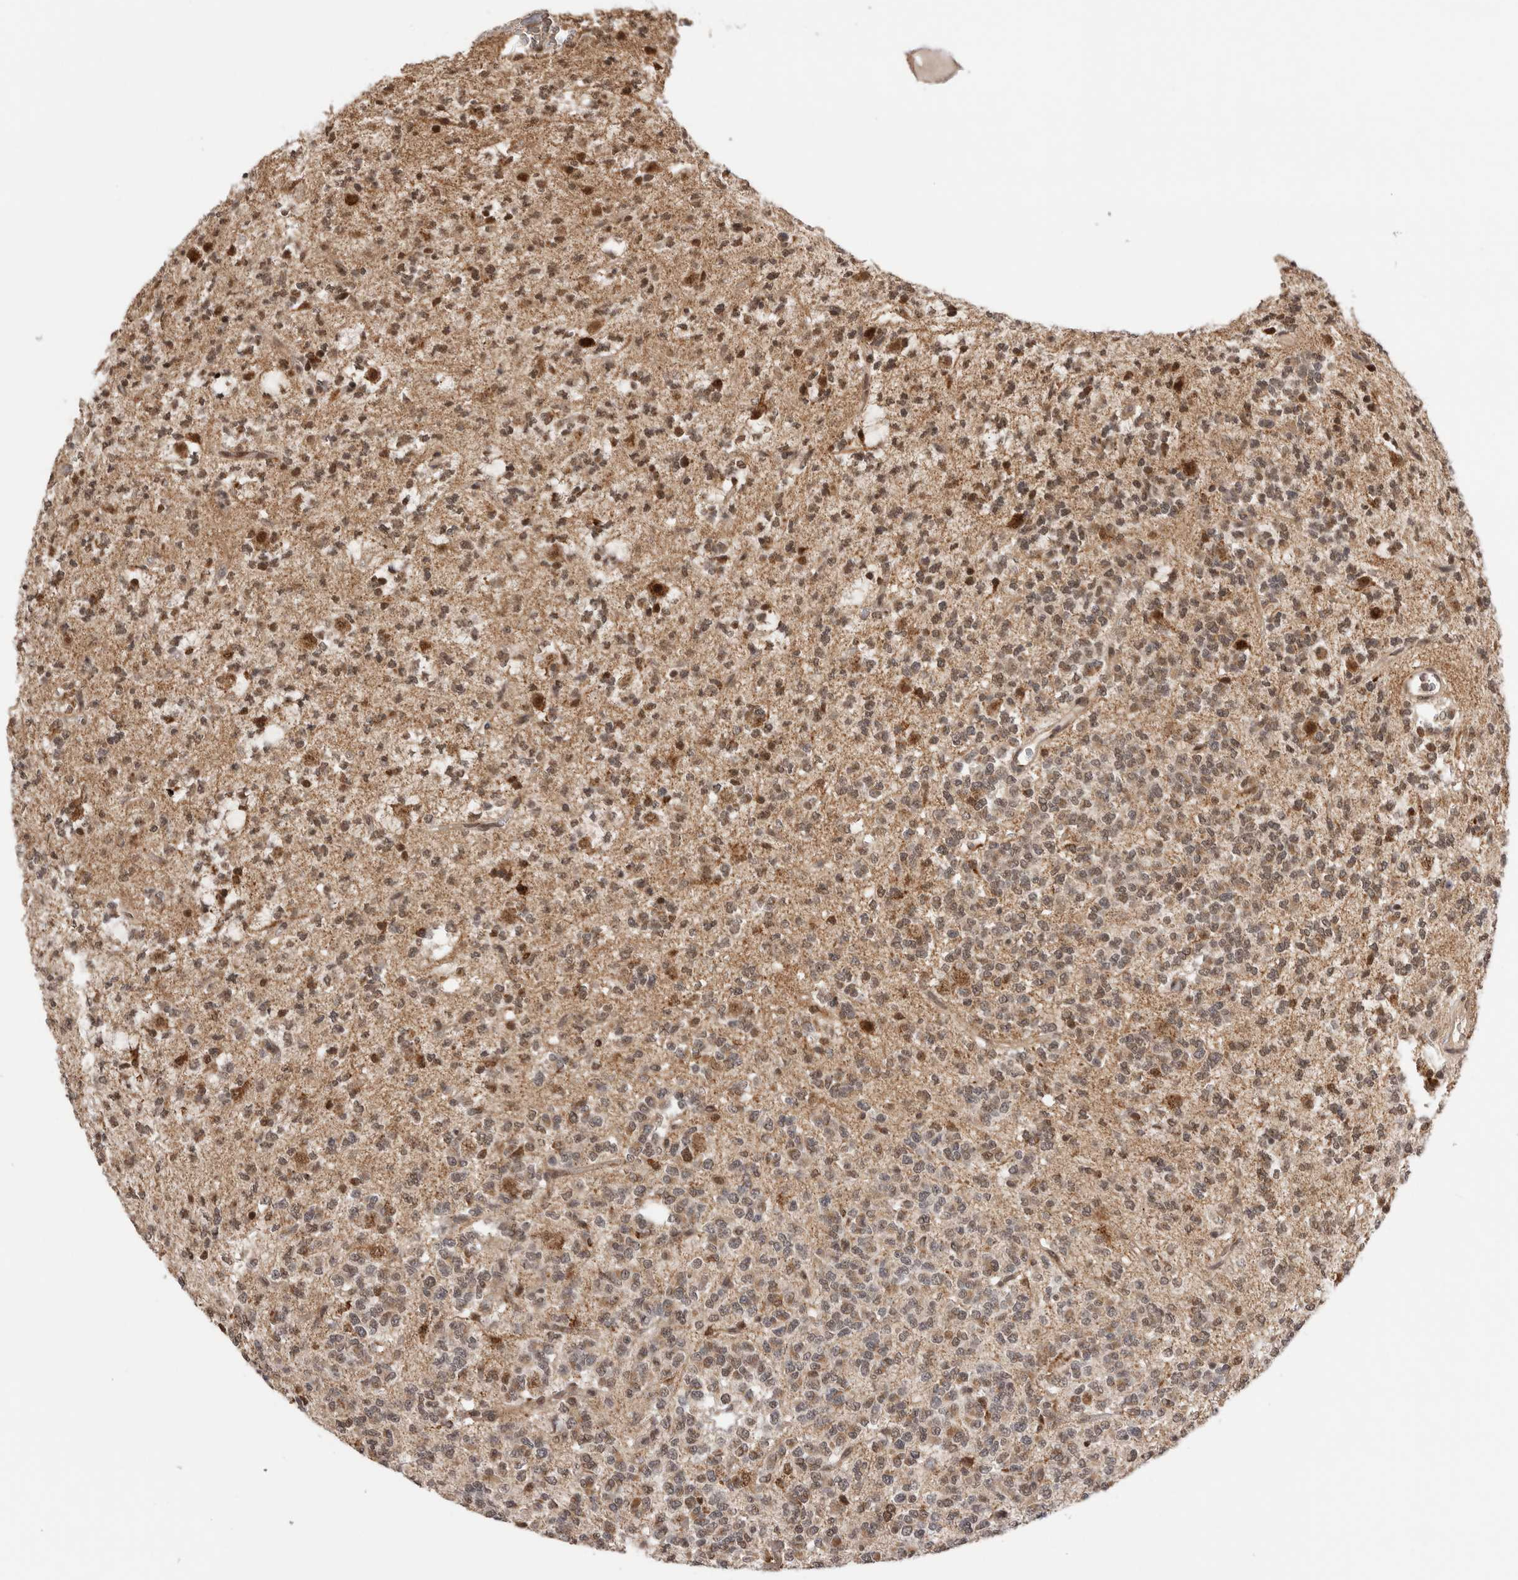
{"staining": {"intensity": "moderate", "quantity": ">75%", "location": "nuclear"}, "tissue": "glioma", "cell_type": "Tumor cells", "image_type": "cancer", "snomed": [{"axis": "morphology", "description": "Glioma, malignant, Low grade"}, {"axis": "topography", "description": "Brain"}], "caption": "The immunohistochemical stain shows moderate nuclear staining in tumor cells of malignant low-grade glioma tissue.", "gene": "TMEM65", "patient": {"sex": "male", "age": 38}}